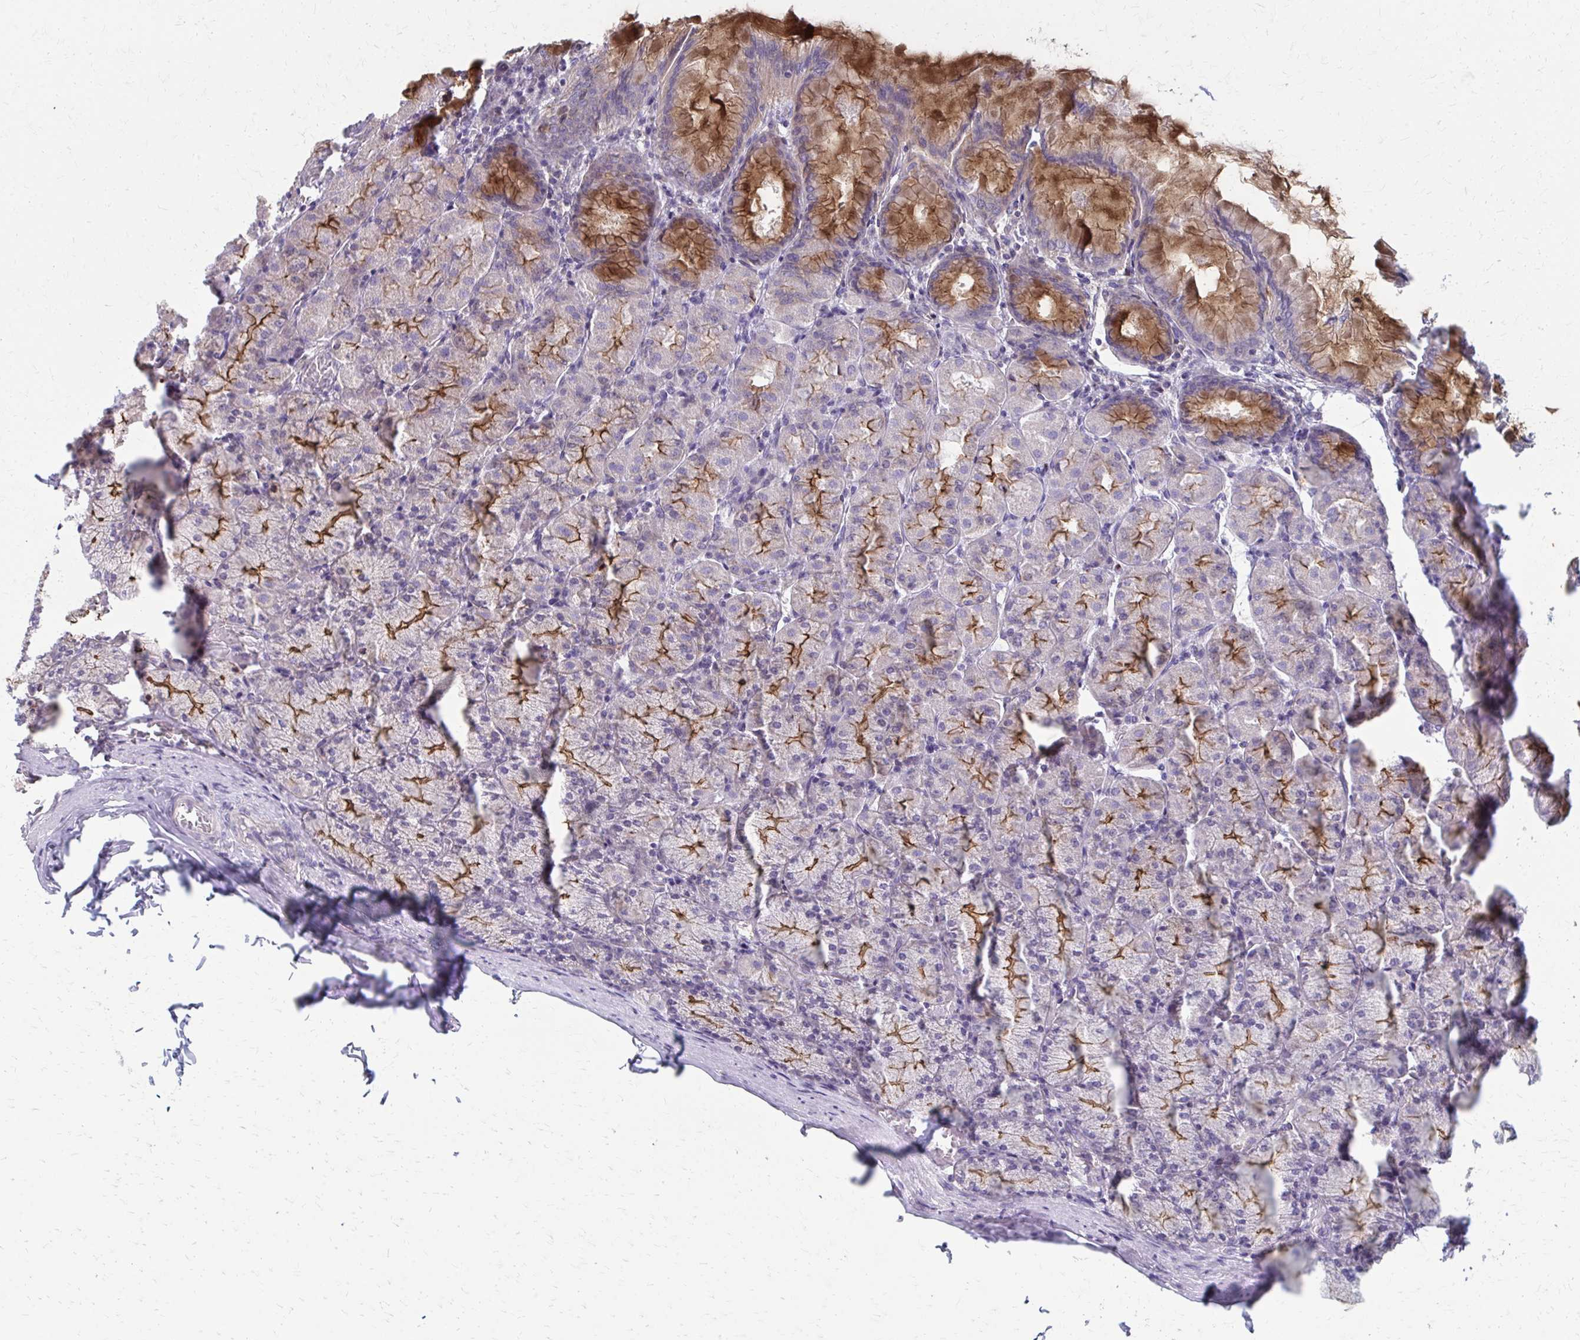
{"staining": {"intensity": "strong", "quantity": "25%-75%", "location": "cytoplasmic/membranous"}, "tissue": "stomach", "cell_type": "Glandular cells", "image_type": "normal", "snomed": [{"axis": "morphology", "description": "Normal tissue, NOS"}, {"axis": "topography", "description": "Stomach, upper"}], "caption": "About 25%-75% of glandular cells in unremarkable stomach demonstrate strong cytoplasmic/membranous protein positivity as visualized by brown immunohistochemical staining.", "gene": "MMP14", "patient": {"sex": "female", "age": 56}}